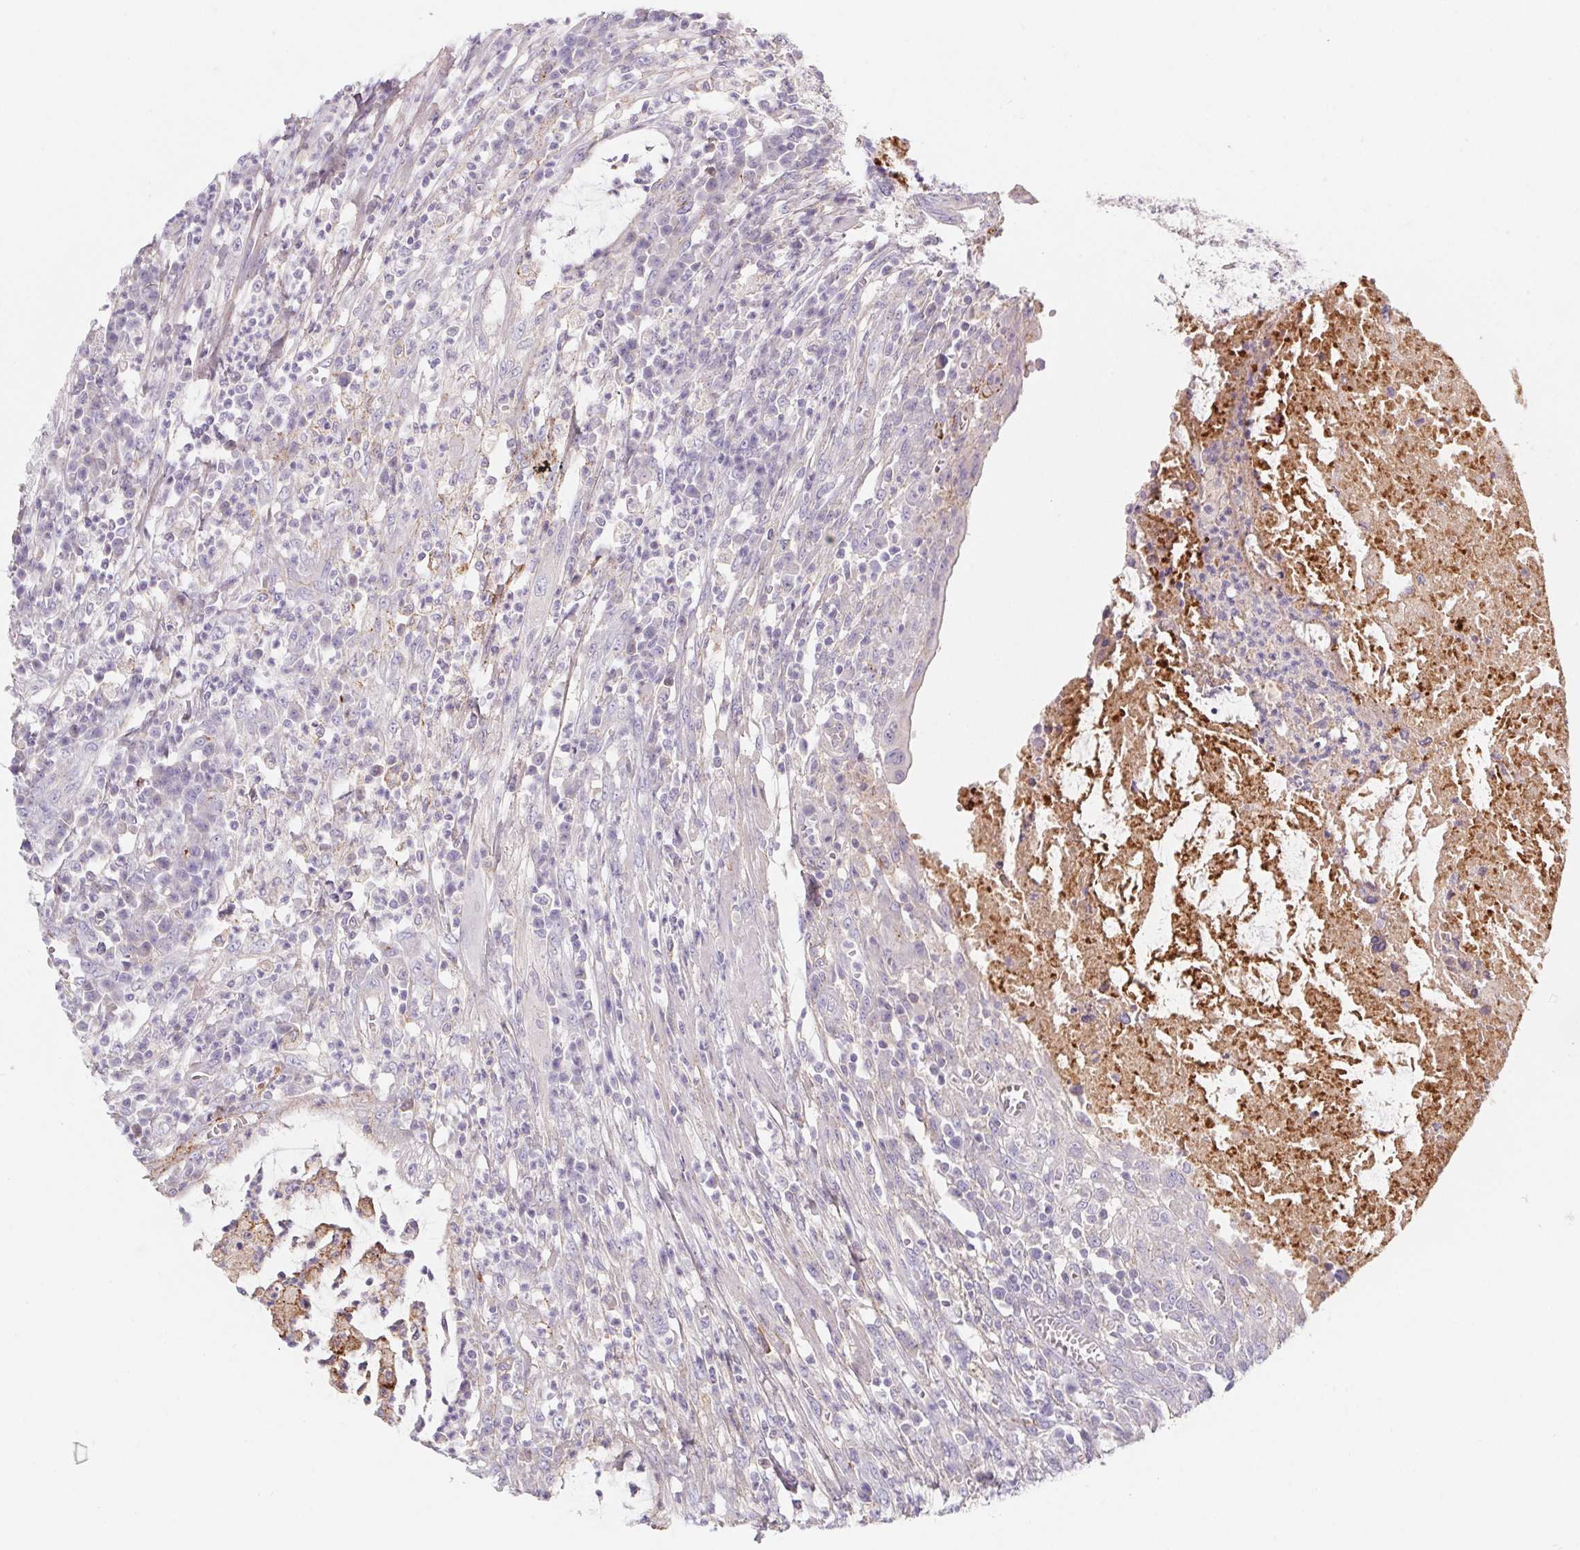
{"staining": {"intensity": "negative", "quantity": "none", "location": "none"}, "tissue": "colorectal cancer", "cell_type": "Tumor cells", "image_type": "cancer", "snomed": [{"axis": "morphology", "description": "Adenocarcinoma, NOS"}, {"axis": "topography", "description": "Colon"}], "caption": "This is an immunohistochemistry photomicrograph of colorectal cancer (adenocarcinoma). There is no staining in tumor cells.", "gene": "LPA", "patient": {"sex": "male", "age": 65}}